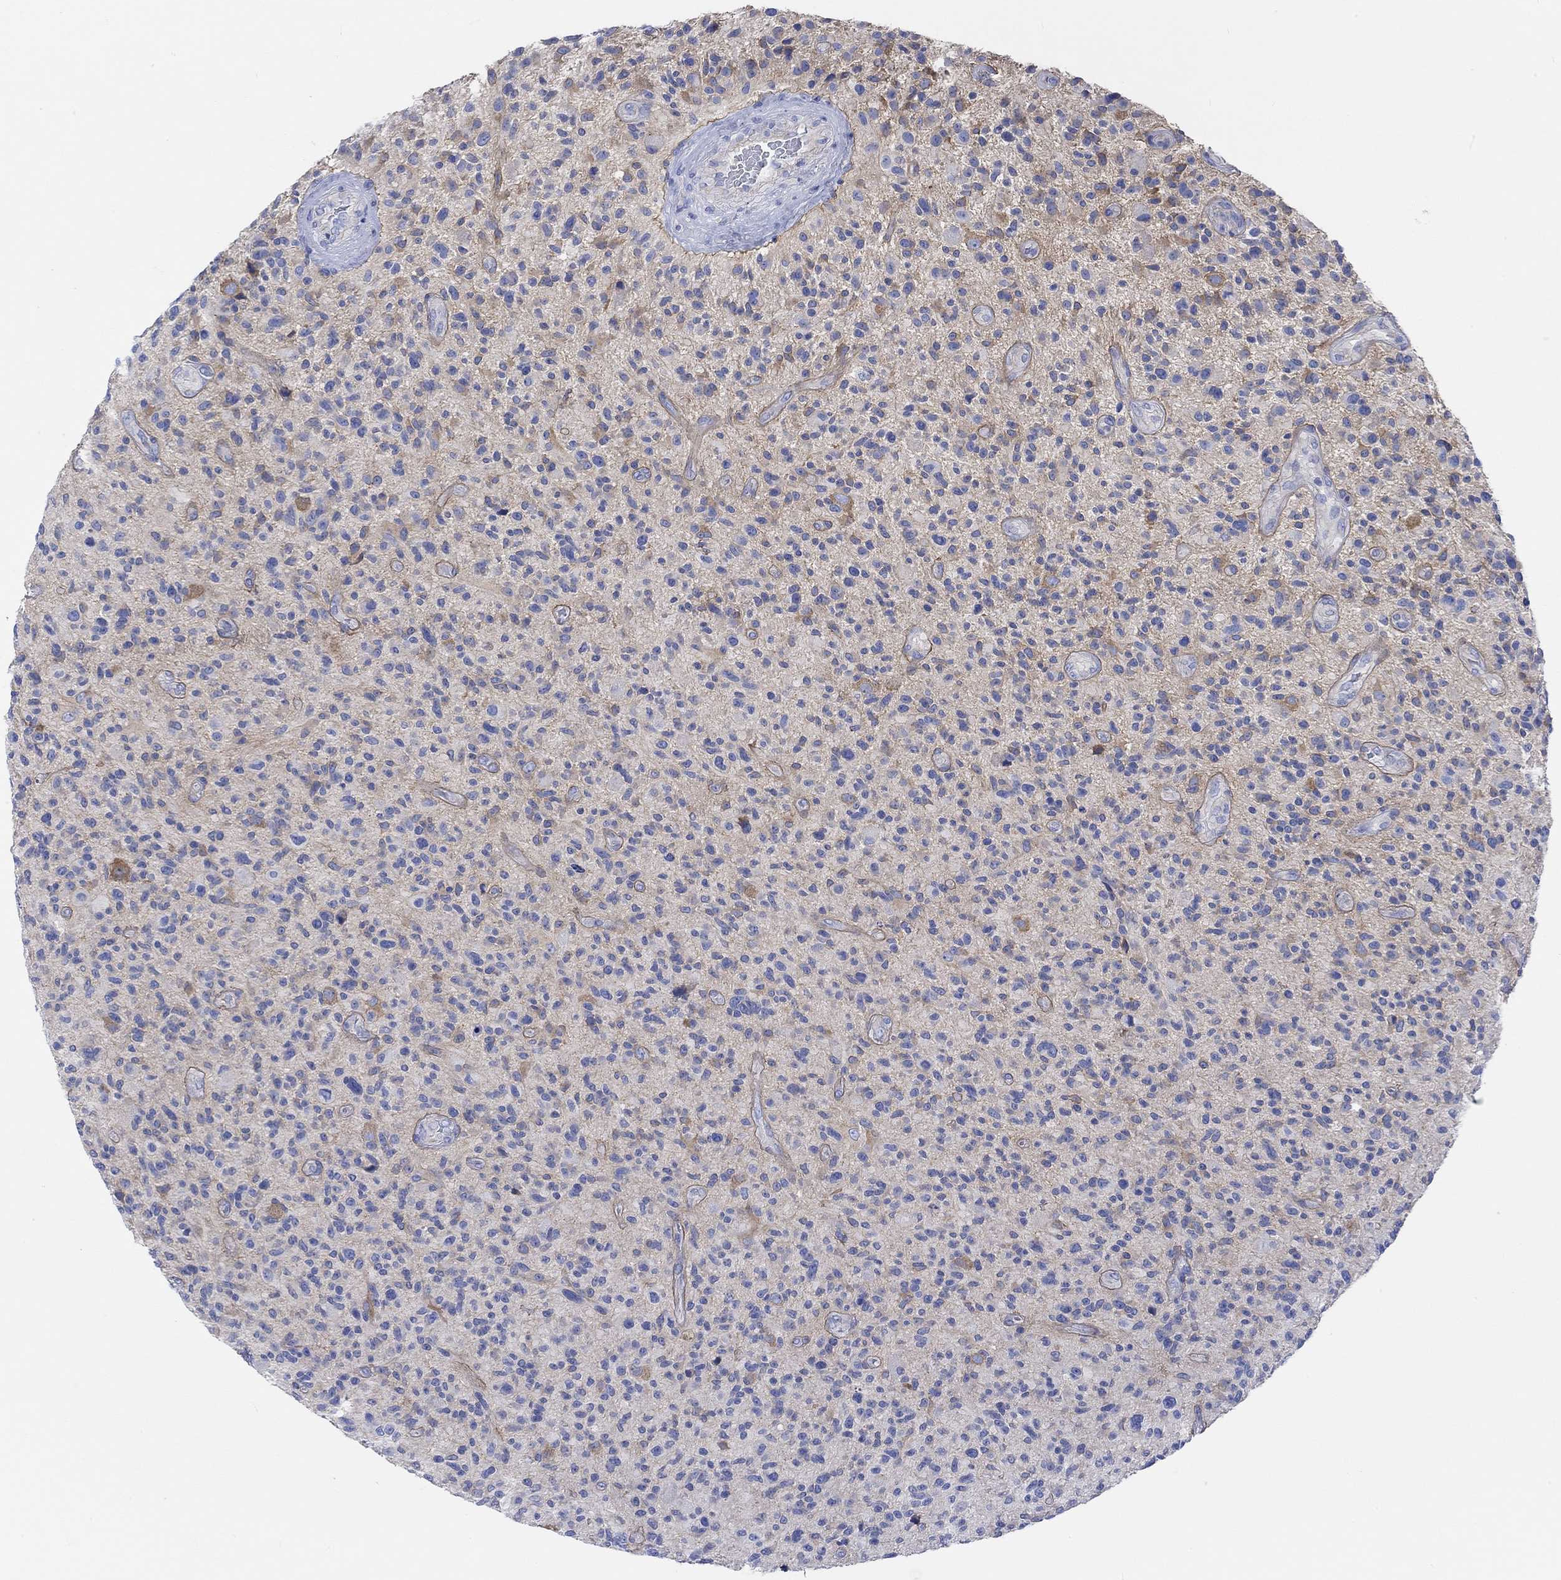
{"staining": {"intensity": "negative", "quantity": "none", "location": "none"}, "tissue": "glioma", "cell_type": "Tumor cells", "image_type": "cancer", "snomed": [{"axis": "morphology", "description": "Glioma, malignant, High grade"}, {"axis": "topography", "description": "Brain"}], "caption": "Tumor cells show no significant staining in glioma.", "gene": "REEP6", "patient": {"sex": "male", "age": 47}}